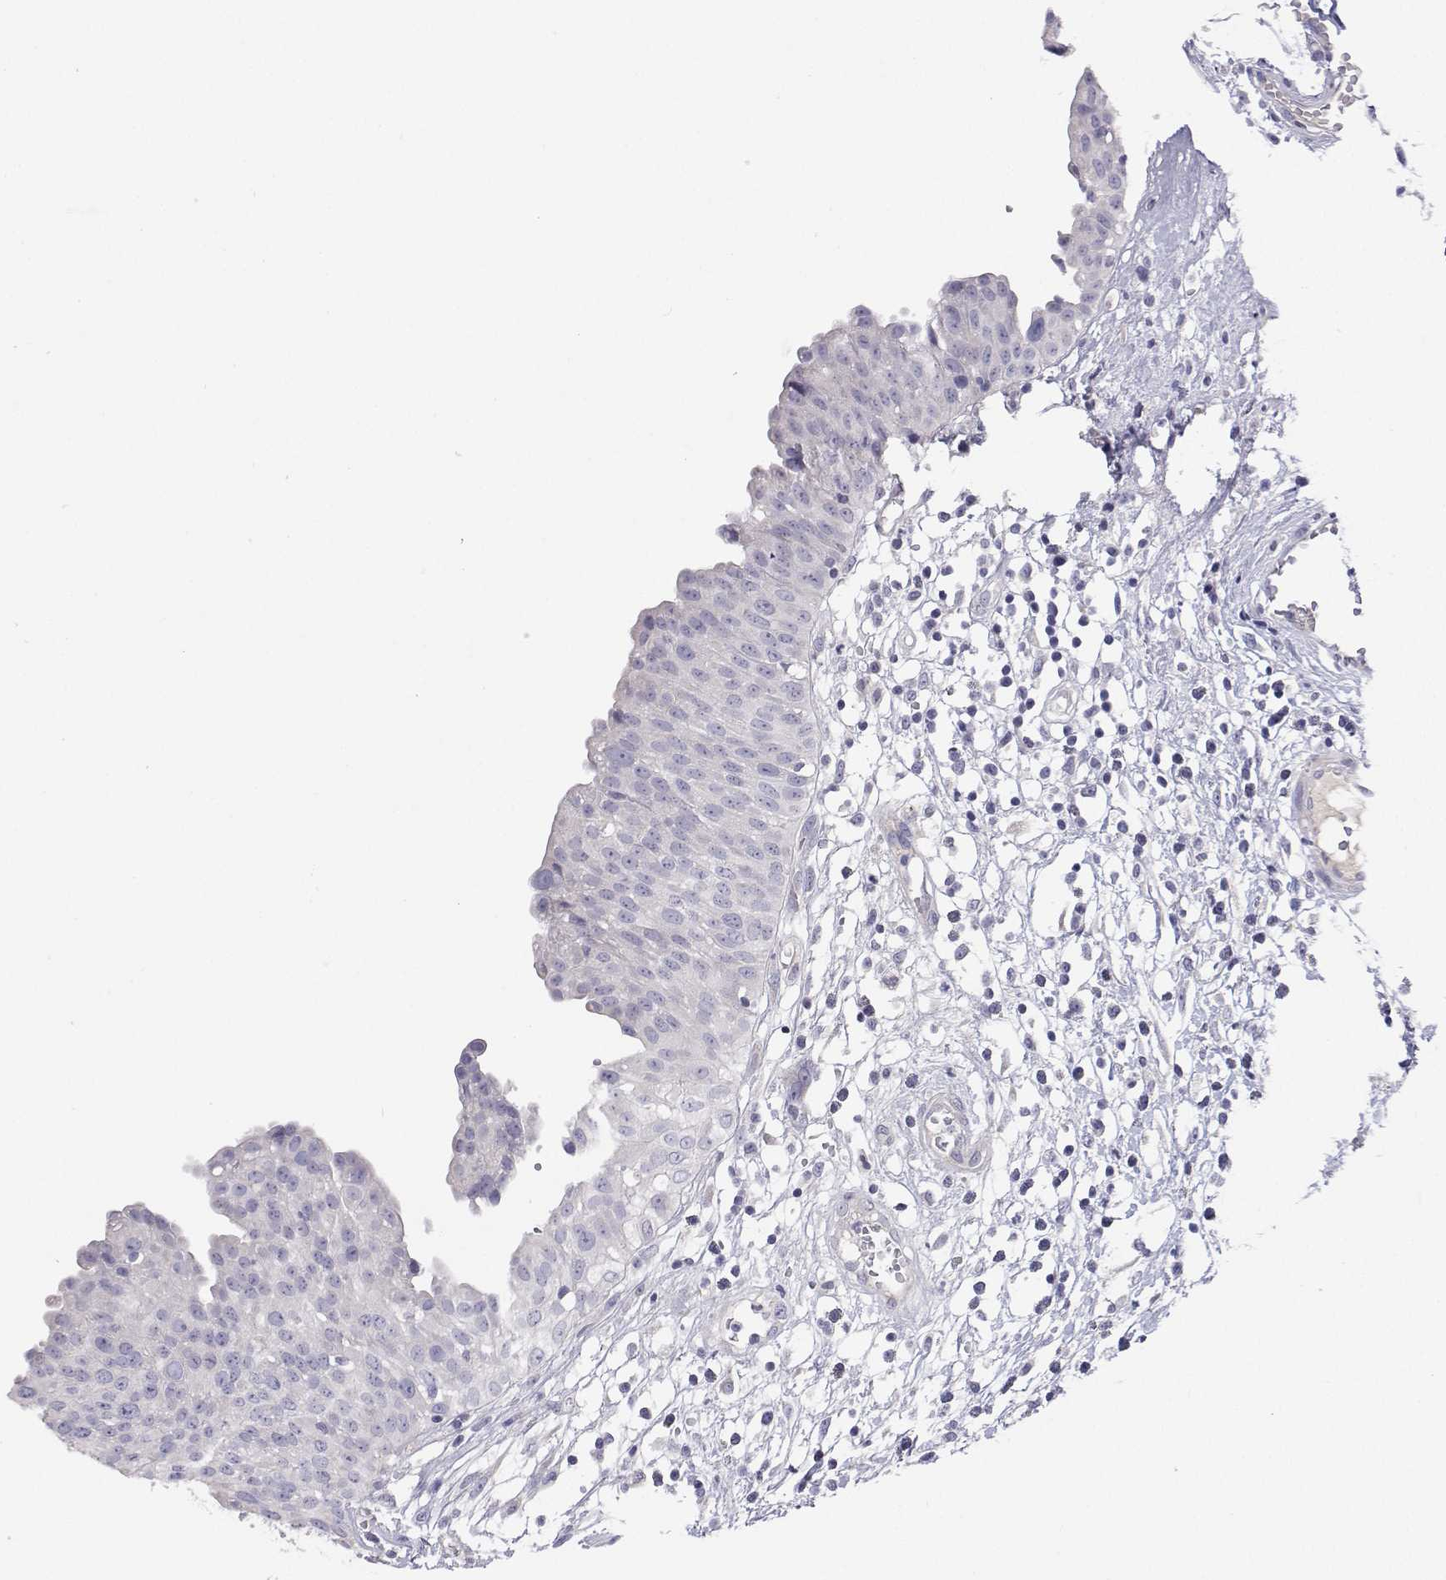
{"staining": {"intensity": "negative", "quantity": "none", "location": "none"}, "tissue": "urinary bladder", "cell_type": "Urothelial cells", "image_type": "normal", "snomed": [{"axis": "morphology", "description": "Normal tissue, NOS"}, {"axis": "topography", "description": "Urinary bladder"}], "caption": "Urothelial cells are negative for brown protein staining in normal urinary bladder. (Immunohistochemistry, brightfield microscopy, high magnification).", "gene": "ANKRD65", "patient": {"sex": "male", "age": 64}}